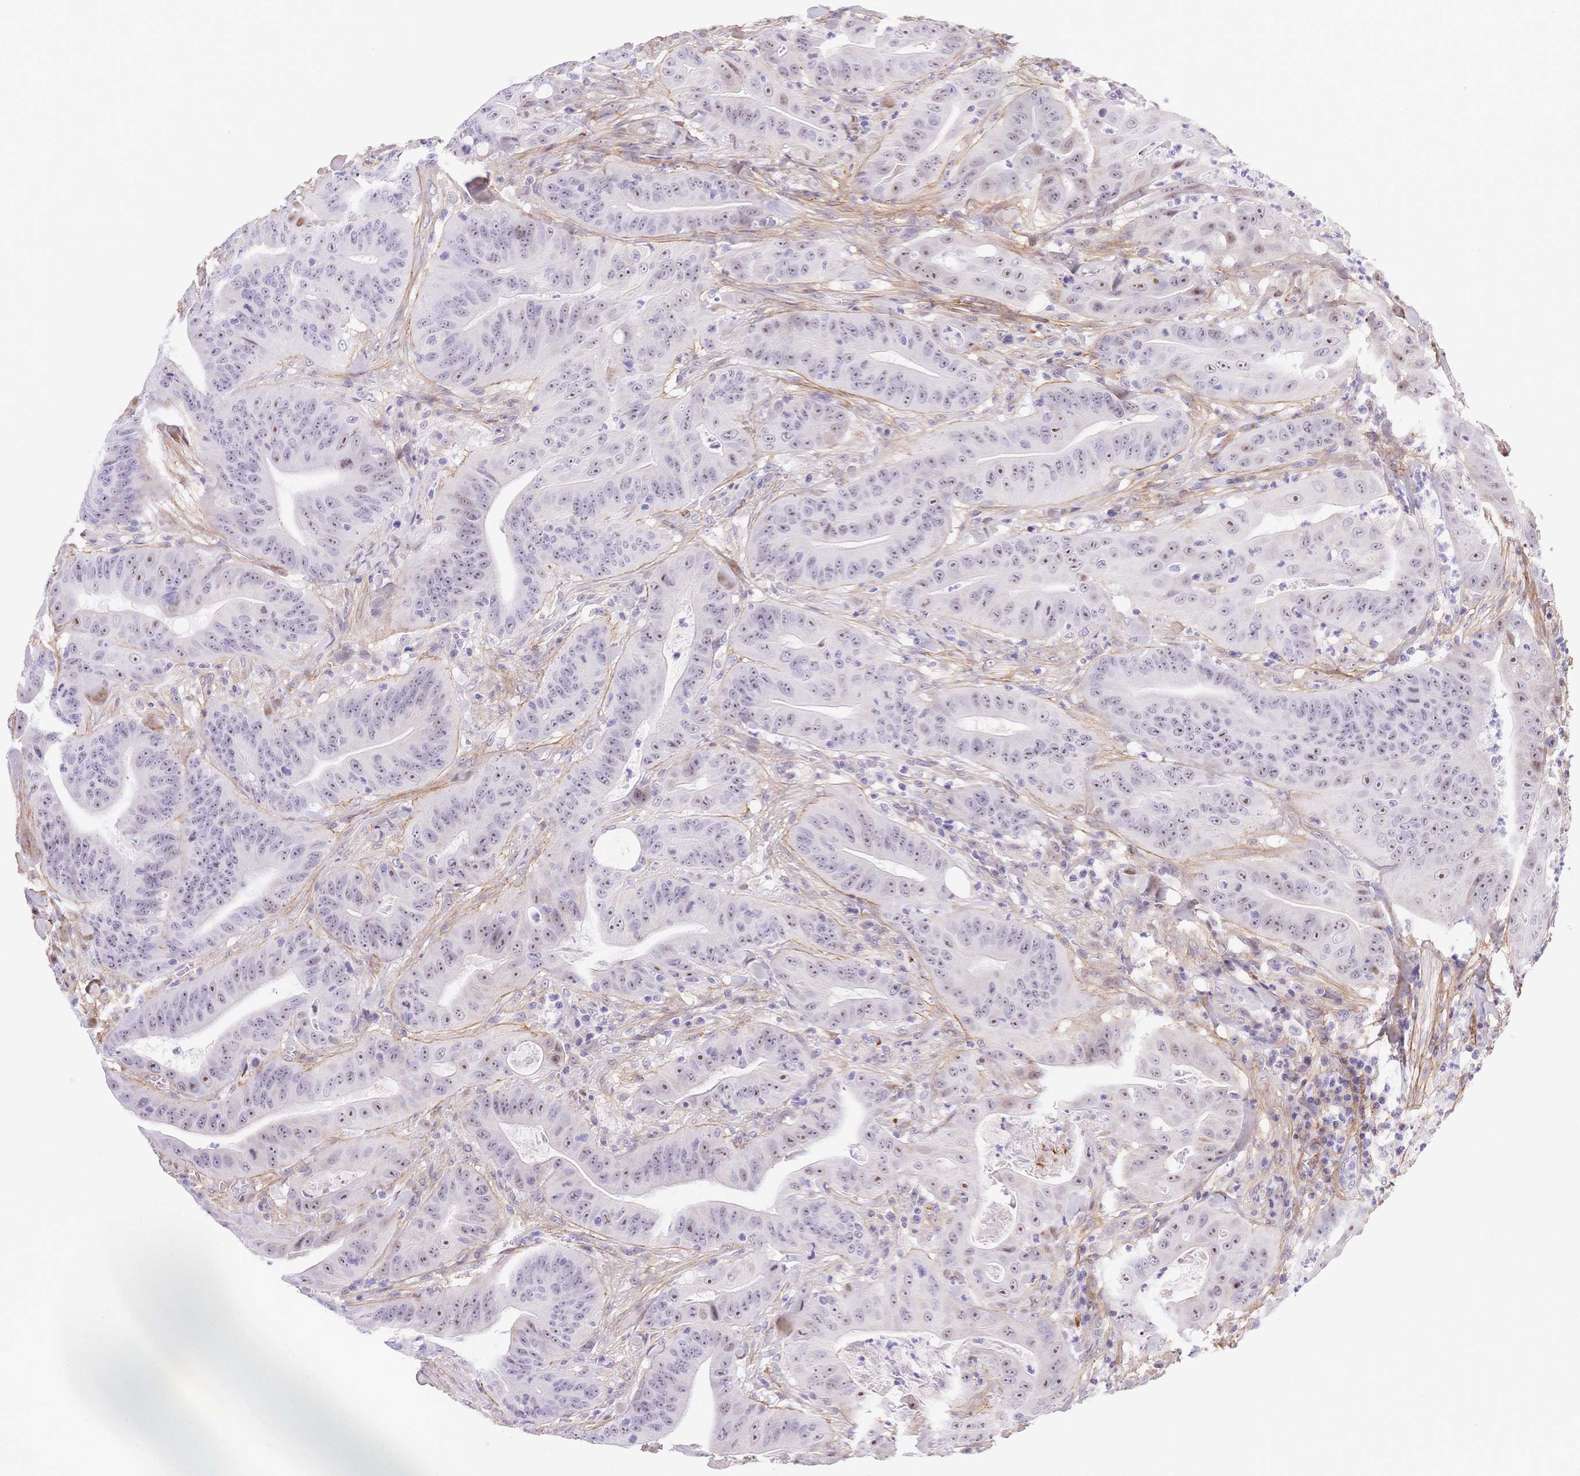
{"staining": {"intensity": "moderate", "quantity": "25%-75%", "location": "nuclear"}, "tissue": "colorectal cancer", "cell_type": "Tumor cells", "image_type": "cancer", "snomed": [{"axis": "morphology", "description": "Adenocarcinoma, NOS"}, {"axis": "topography", "description": "Colon"}], "caption": "Colorectal cancer stained for a protein (brown) shows moderate nuclear positive expression in about 25%-75% of tumor cells.", "gene": "PDZD2", "patient": {"sex": "male", "age": 33}}